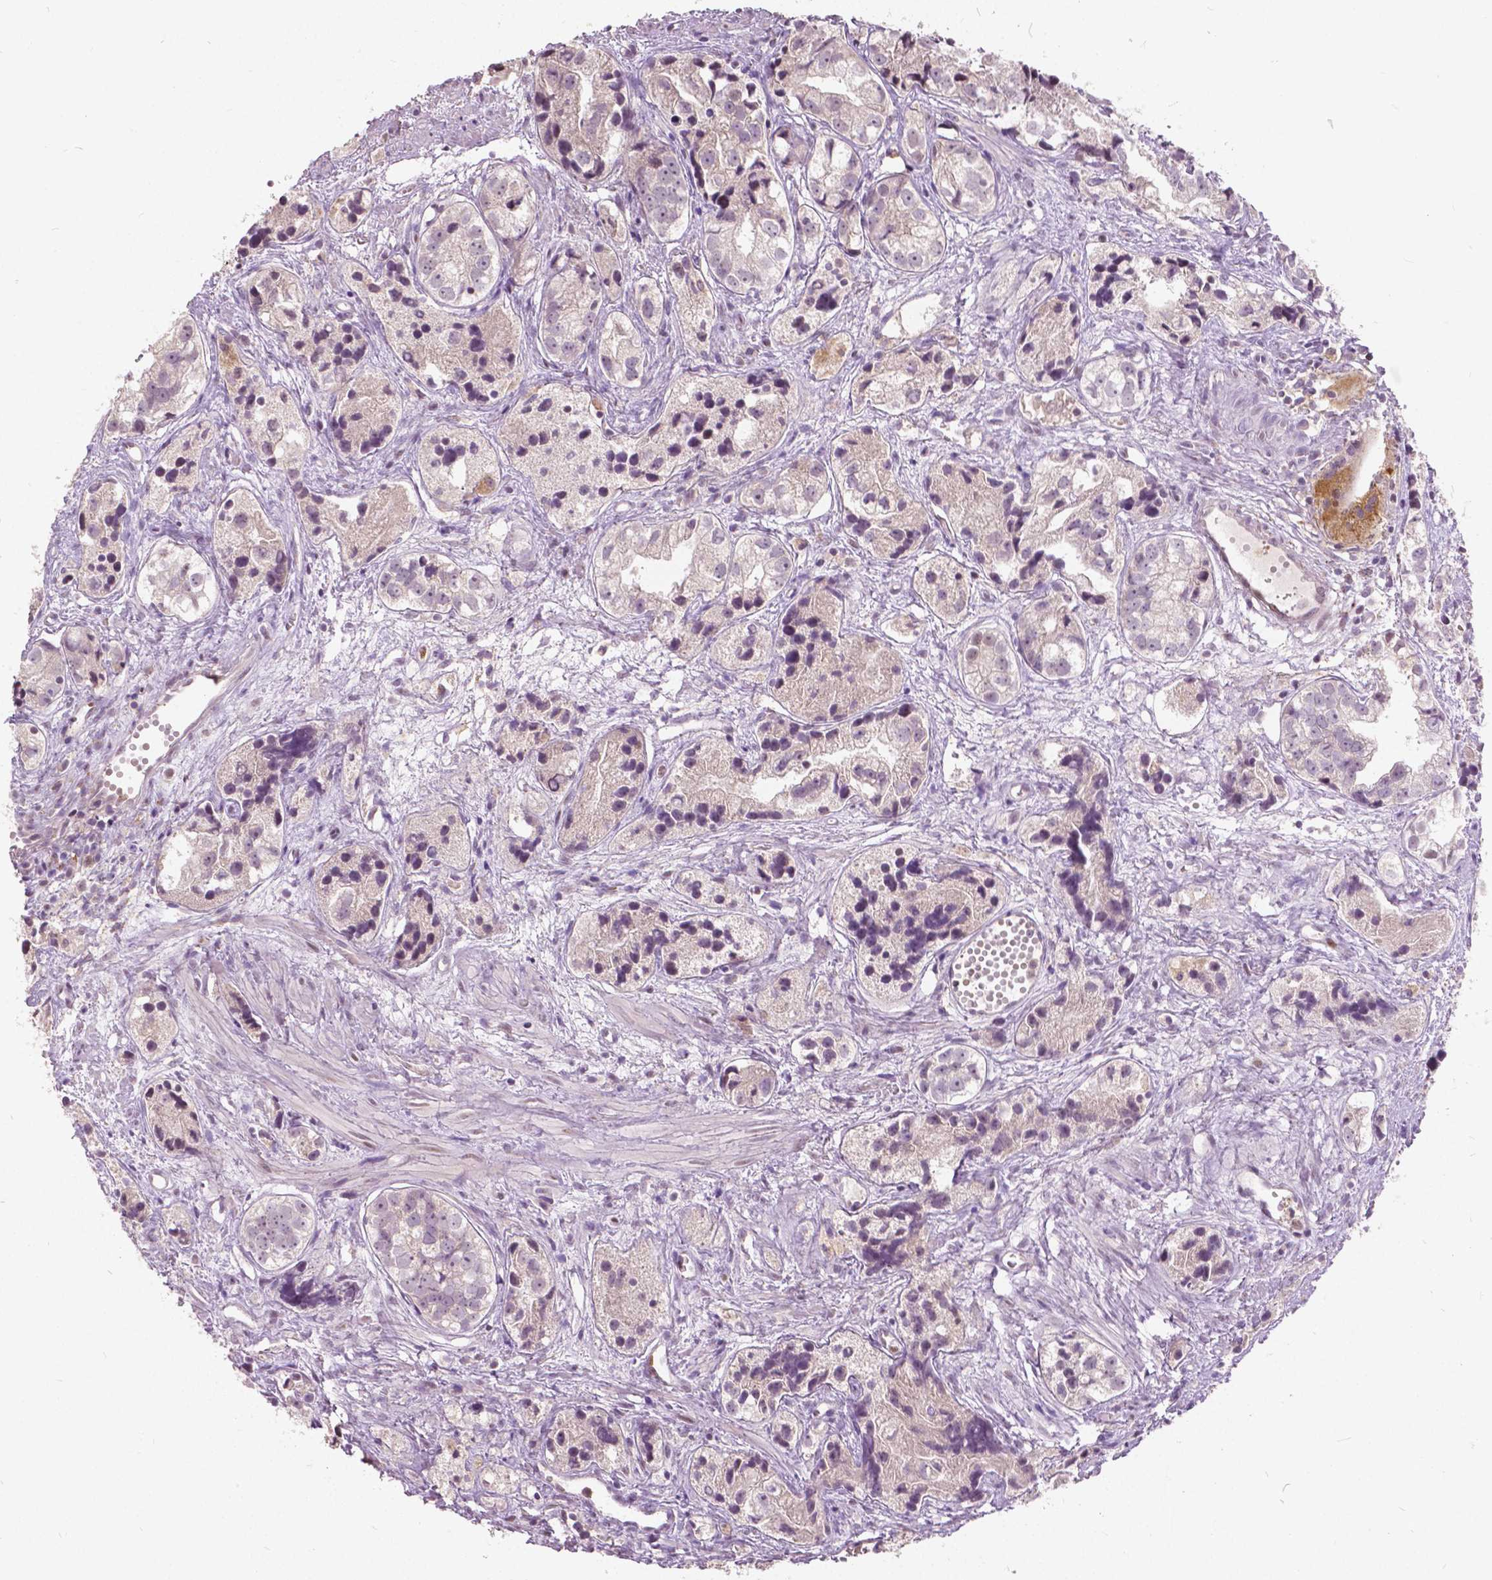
{"staining": {"intensity": "weak", "quantity": "<25%", "location": "nuclear"}, "tissue": "prostate cancer", "cell_type": "Tumor cells", "image_type": "cancer", "snomed": [{"axis": "morphology", "description": "Adenocarcinoma, High grade"}, {"axis": "topography", "description": "Prostate"}], "caption": "An IHC photomicrograph of adenocarcinoma (high-grade) (prostate) is shown. There is no staining in tumor cells of adenocarcinoma (high-grade) (prostate).", "gene": "DLX6", "patient": {"sex": "male", "age": 68}}